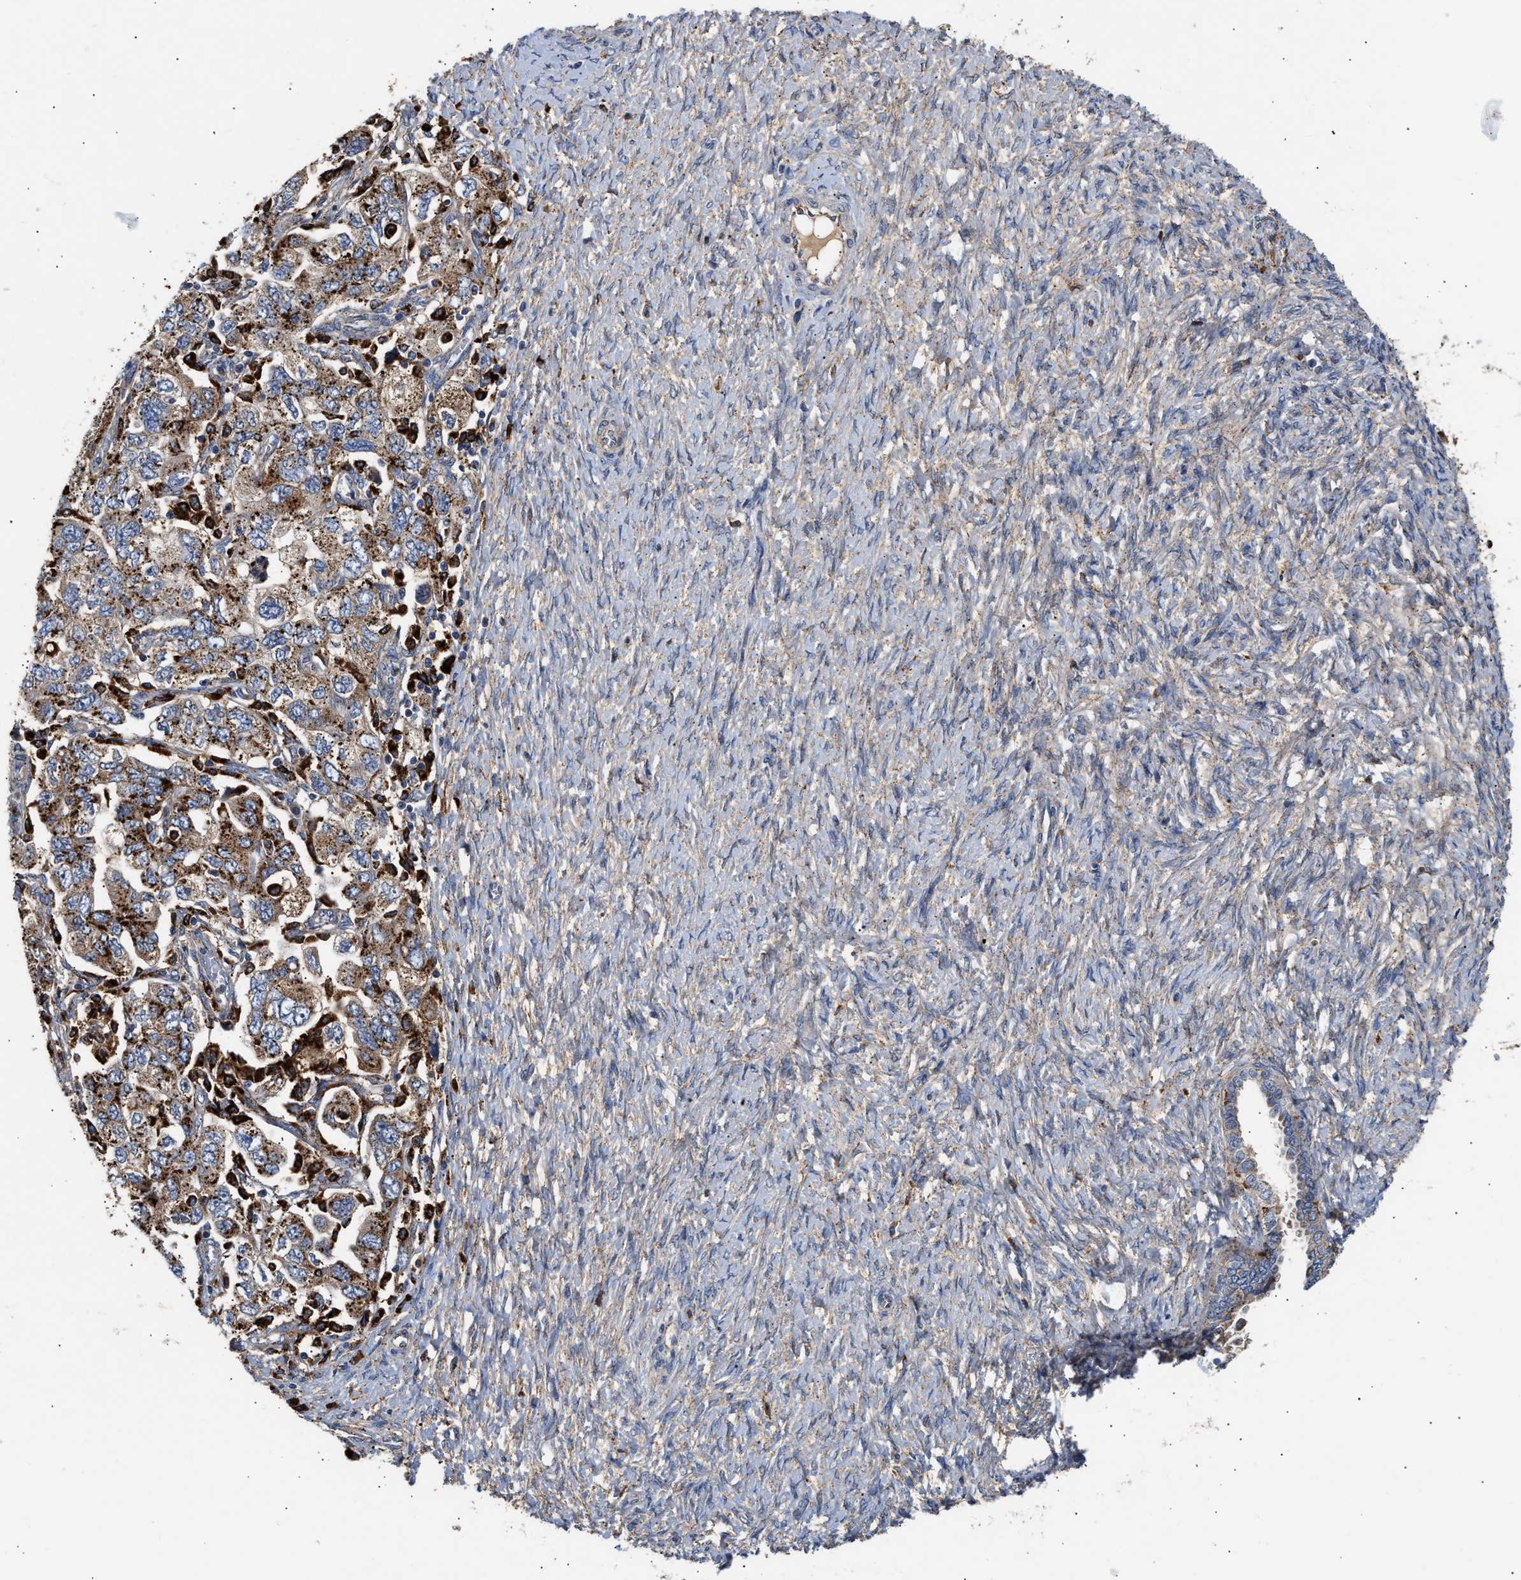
{"staining": {"intensity": "strong", "quantity": ">75%", "location": "cytoplasmic/membranous"}, "tissue": "ovarian cancer", "cell_type": "Tumor cells", "image_type": "cancer", "snomed": [{"axis": "morphology", "description": "Carcinoma, NOS"}, {"axis": "morphology", "description": "Cystadenocarcinoma, serous, NOS"}, {"axis": "topography", "description": "Ovary"}], "caption": "Strong cytoplasmic/membranous positivity for a protein is appreciated in approximately >75% of tumor cells of ovarian cancer (serous cystadenocarcinoma) using immunohistochemistry.", "gene": "CCDC146", "patient": {"sex": "female", "age": 69}}